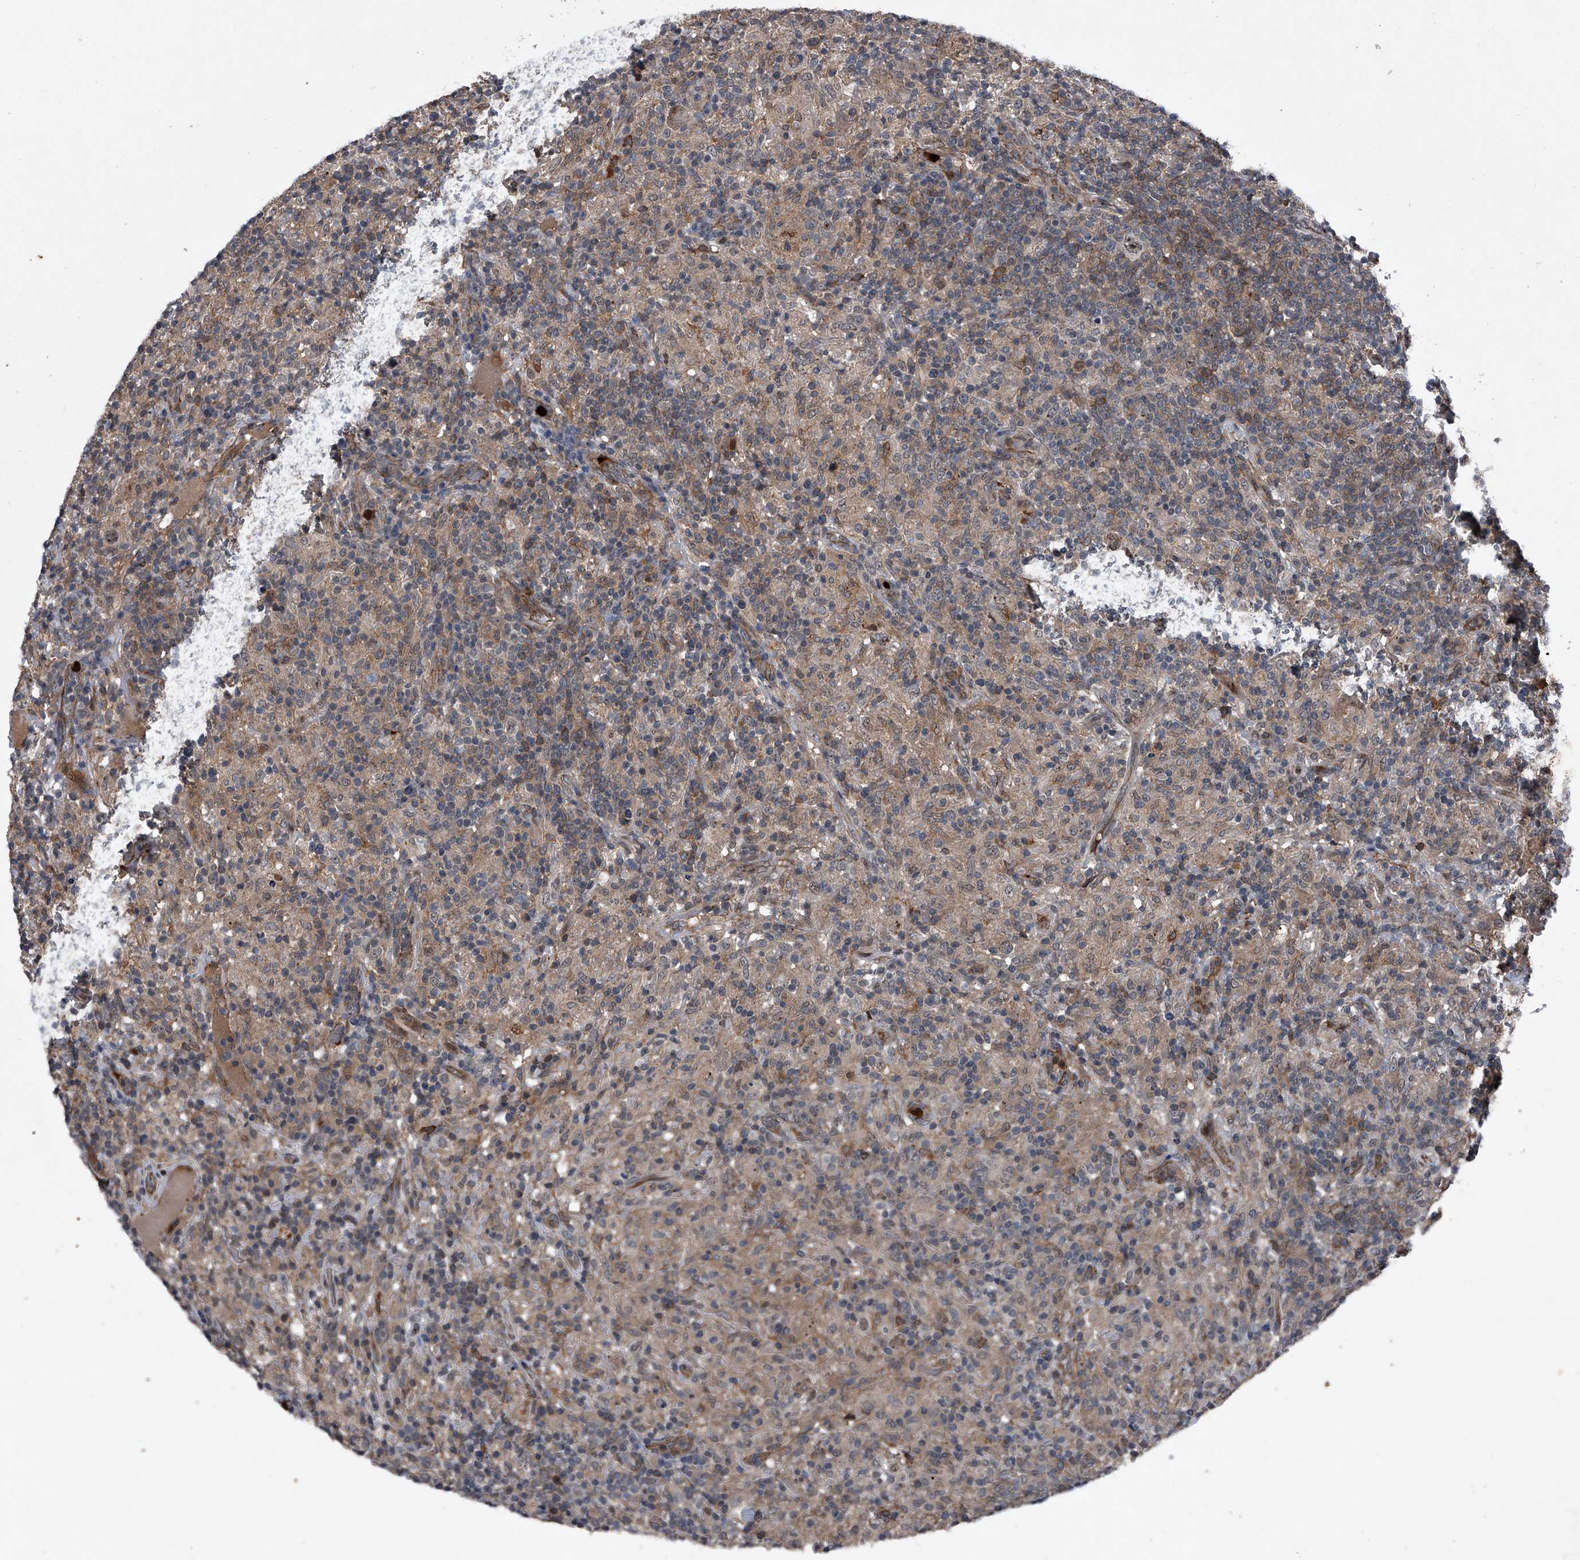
{"staining": {"intensity": "weak", "quantity": "25%-75%", "location": "nuclear"}, "tissue": "lymphoma", "cell_type": "Tumor cells", "image_type": "cancer", "snomed": [{"axis": "morphology", "description": "Hodgkin's disease, NOS"}, {"axis": "topography", "description": "Lymph node"}], "caption": "Protein expression analysis of human lymphoma reveals weak nuclear expression in approximately 25%-75% of tumor cells.", "gene": "MAPKAP1", "patient": {"sex": "male", "age": 70}}